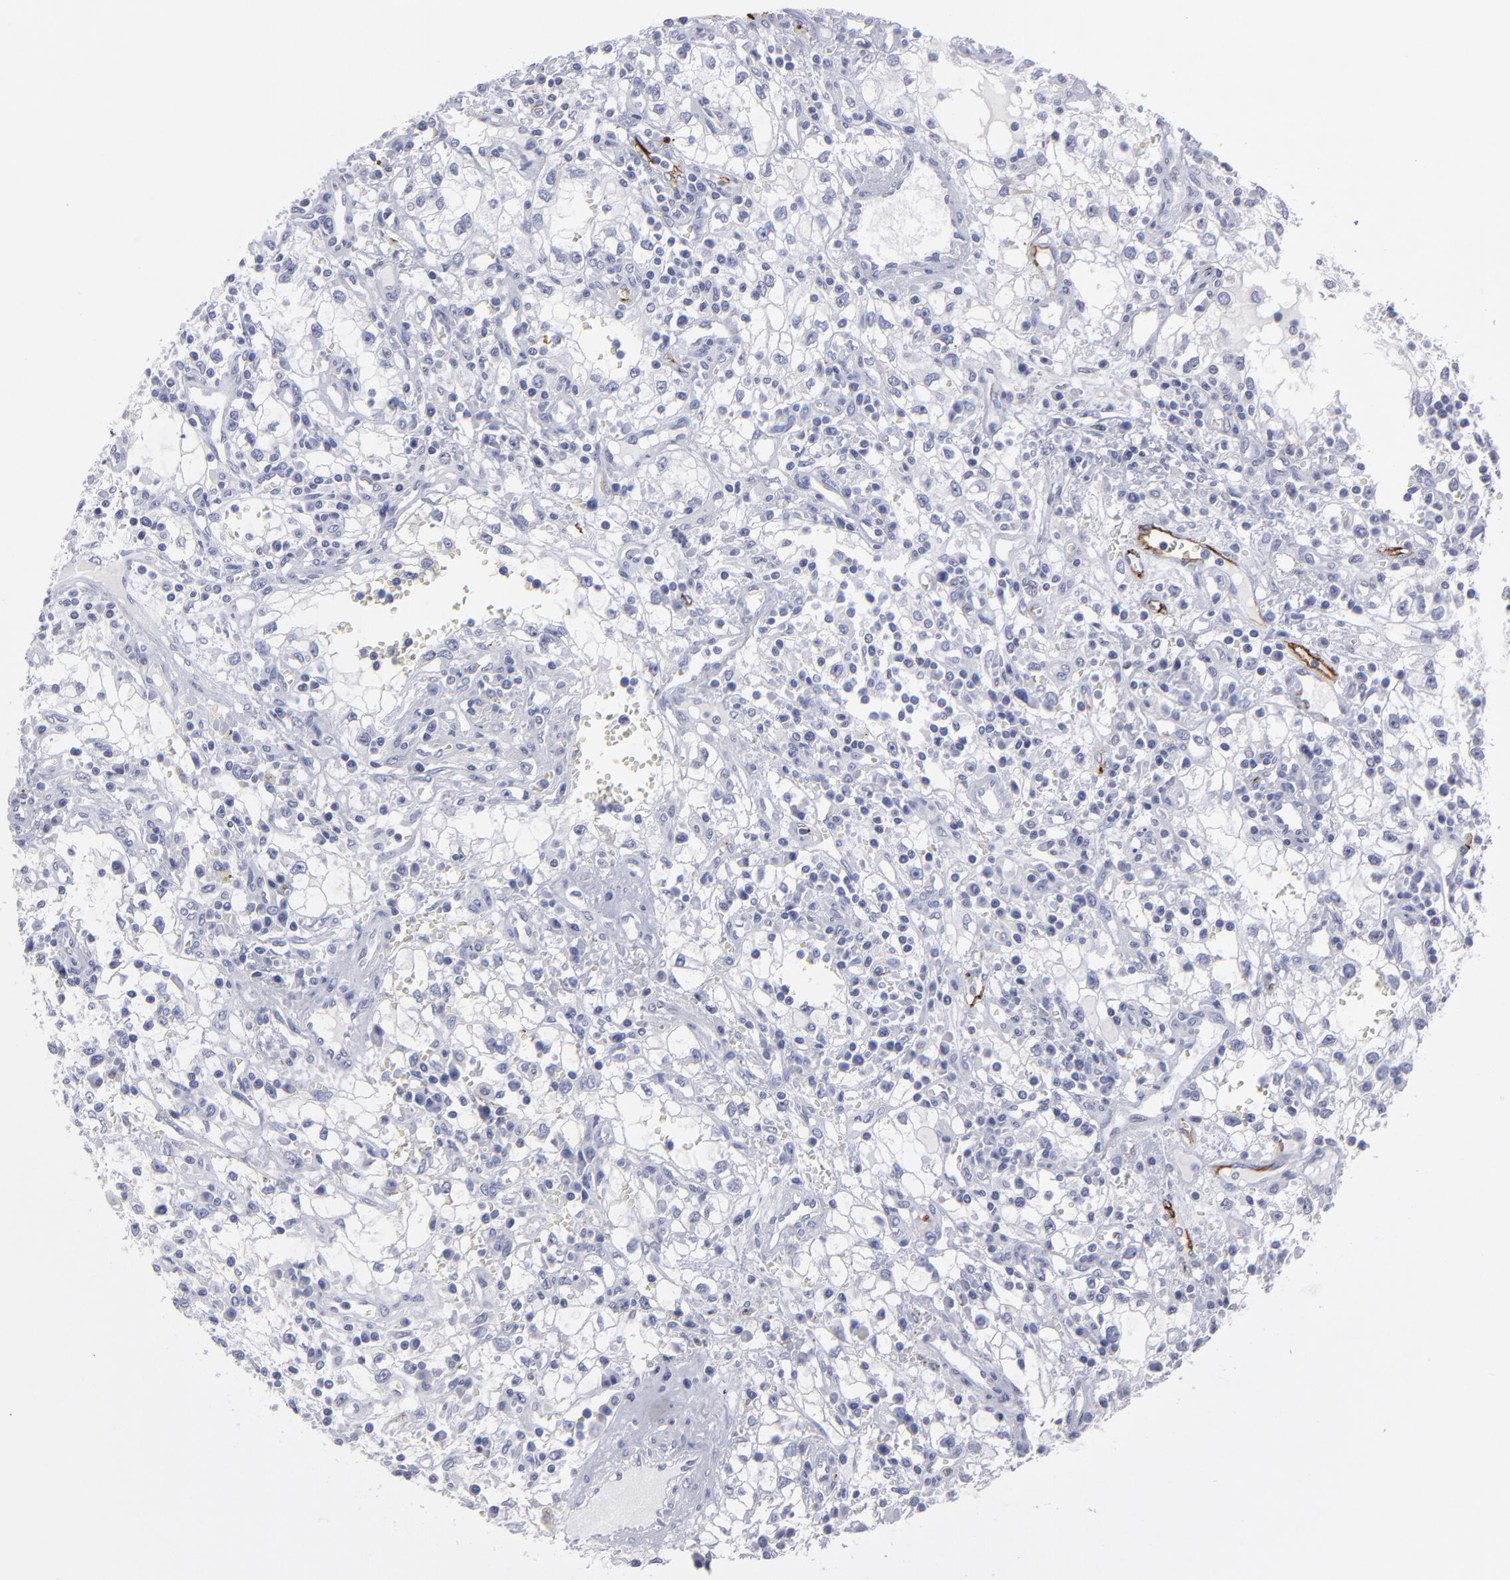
{"staining": {"intensity": "negative", "quantity": "none", "location": "none"}, "tissue": "renal cancer", "cell_type": "Tumor cells", "image_type": "cancer", "snomed": [{"axis": "morphology", "description": "Adenocarcinoma, NOS"}, {"axis": "topography", "description": "Kidney"}], "caption": "This micrograph is of renal cancer stained with immunohistochemistry to label a protein in brown with the nuclei are counter-stained blue. There is no expression in tumor cells.", "gene": "CADM3", "patient": {"sex": "male", "age": 82}}